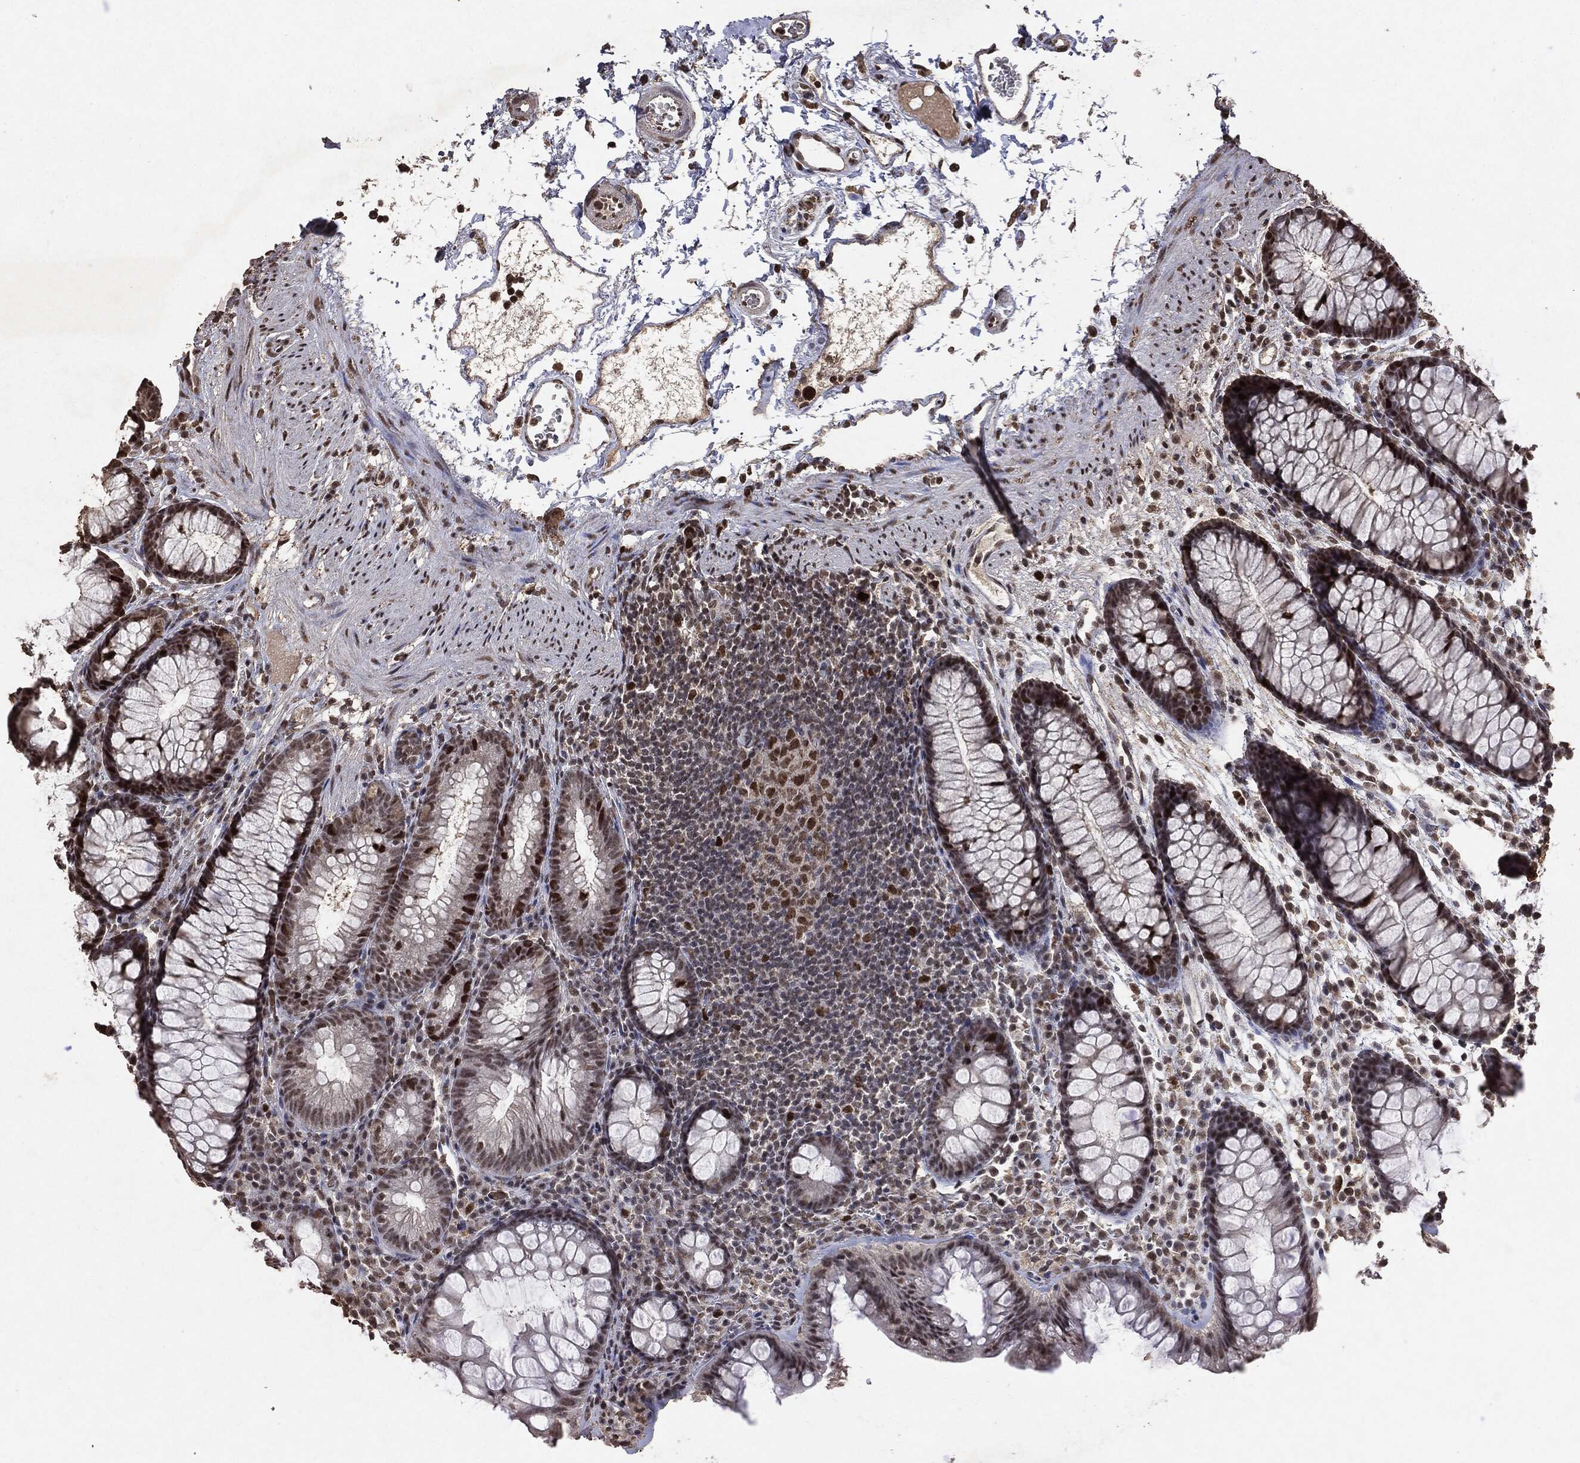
{"staining": {"intensity": "moderate", "quantity": ">75%", "location": "nuclear"}, "tissue": "colon", "cell_type": "Endothelial cells", "image_type": "normal", "snomed": [{"axis": "morphology", "description": "Normal tissue, NOS"}, {"axis": "topography", "description": "Colon"}], "caption": "High-power microscopy captured an immunohistochemistry micrograph of benign colon, revealing moderate nuclear positivity in approximately >75% of endothelial cells.", "gene": "RAD18", "patient": {"sex": "male", "age": 76}}